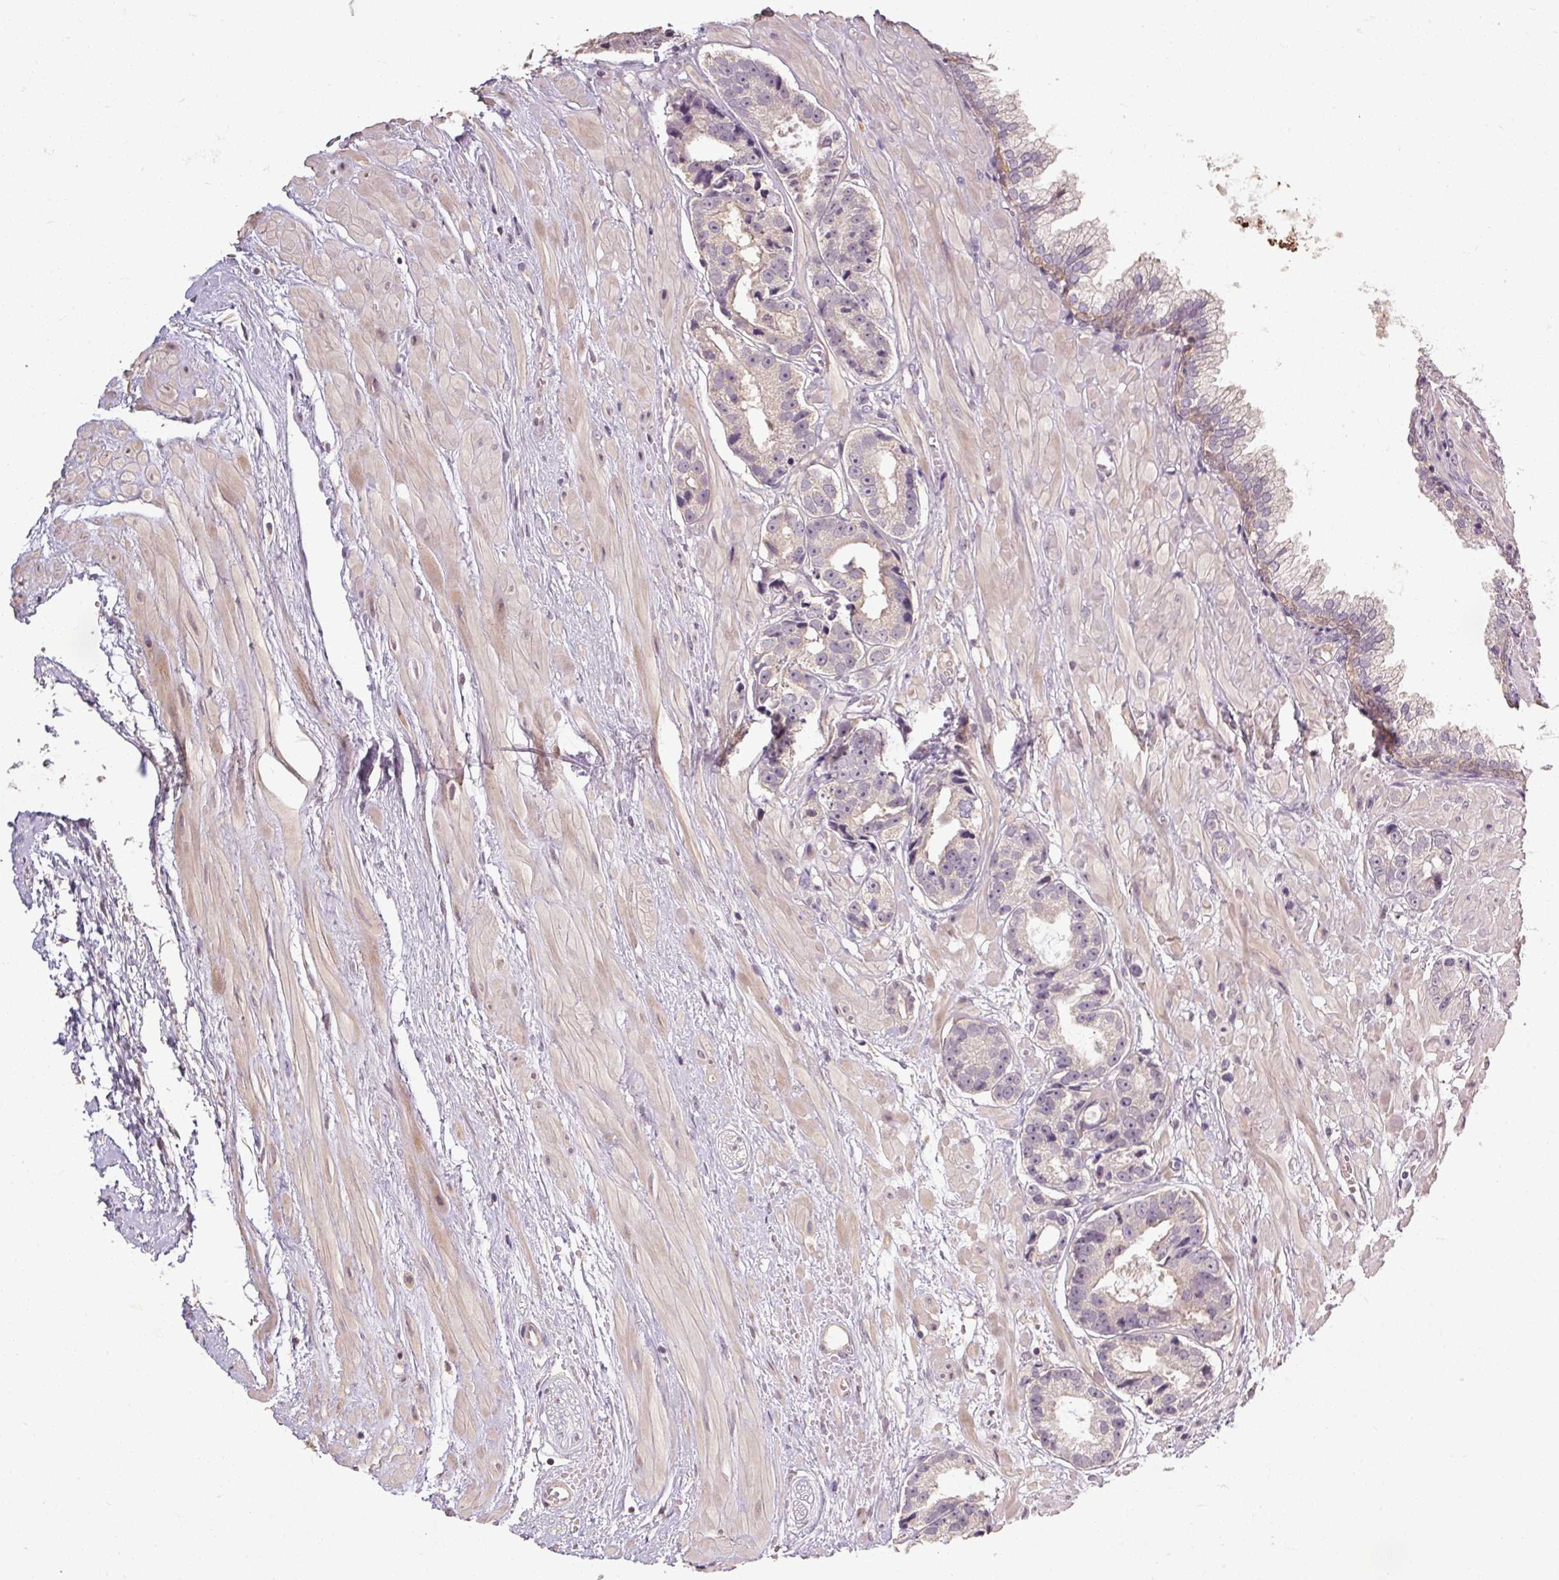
{"staining": {"intensity": "negative", "quantity": "none", "location": "none"}, "tissue": "prostate cancer", "cell_type": "Tumor cells", "image_type": "cancer", "snomed": [{"axis": "morphology", "description": "Adenocarcinoma, High grade"}, {"axis": "topography", "description": "Prostate"}], "caption": "The image displays no staining of tumor cells in prostate cancer.", "gene": "CFAP65", "patient": {"sex": "male", "age": 71}}